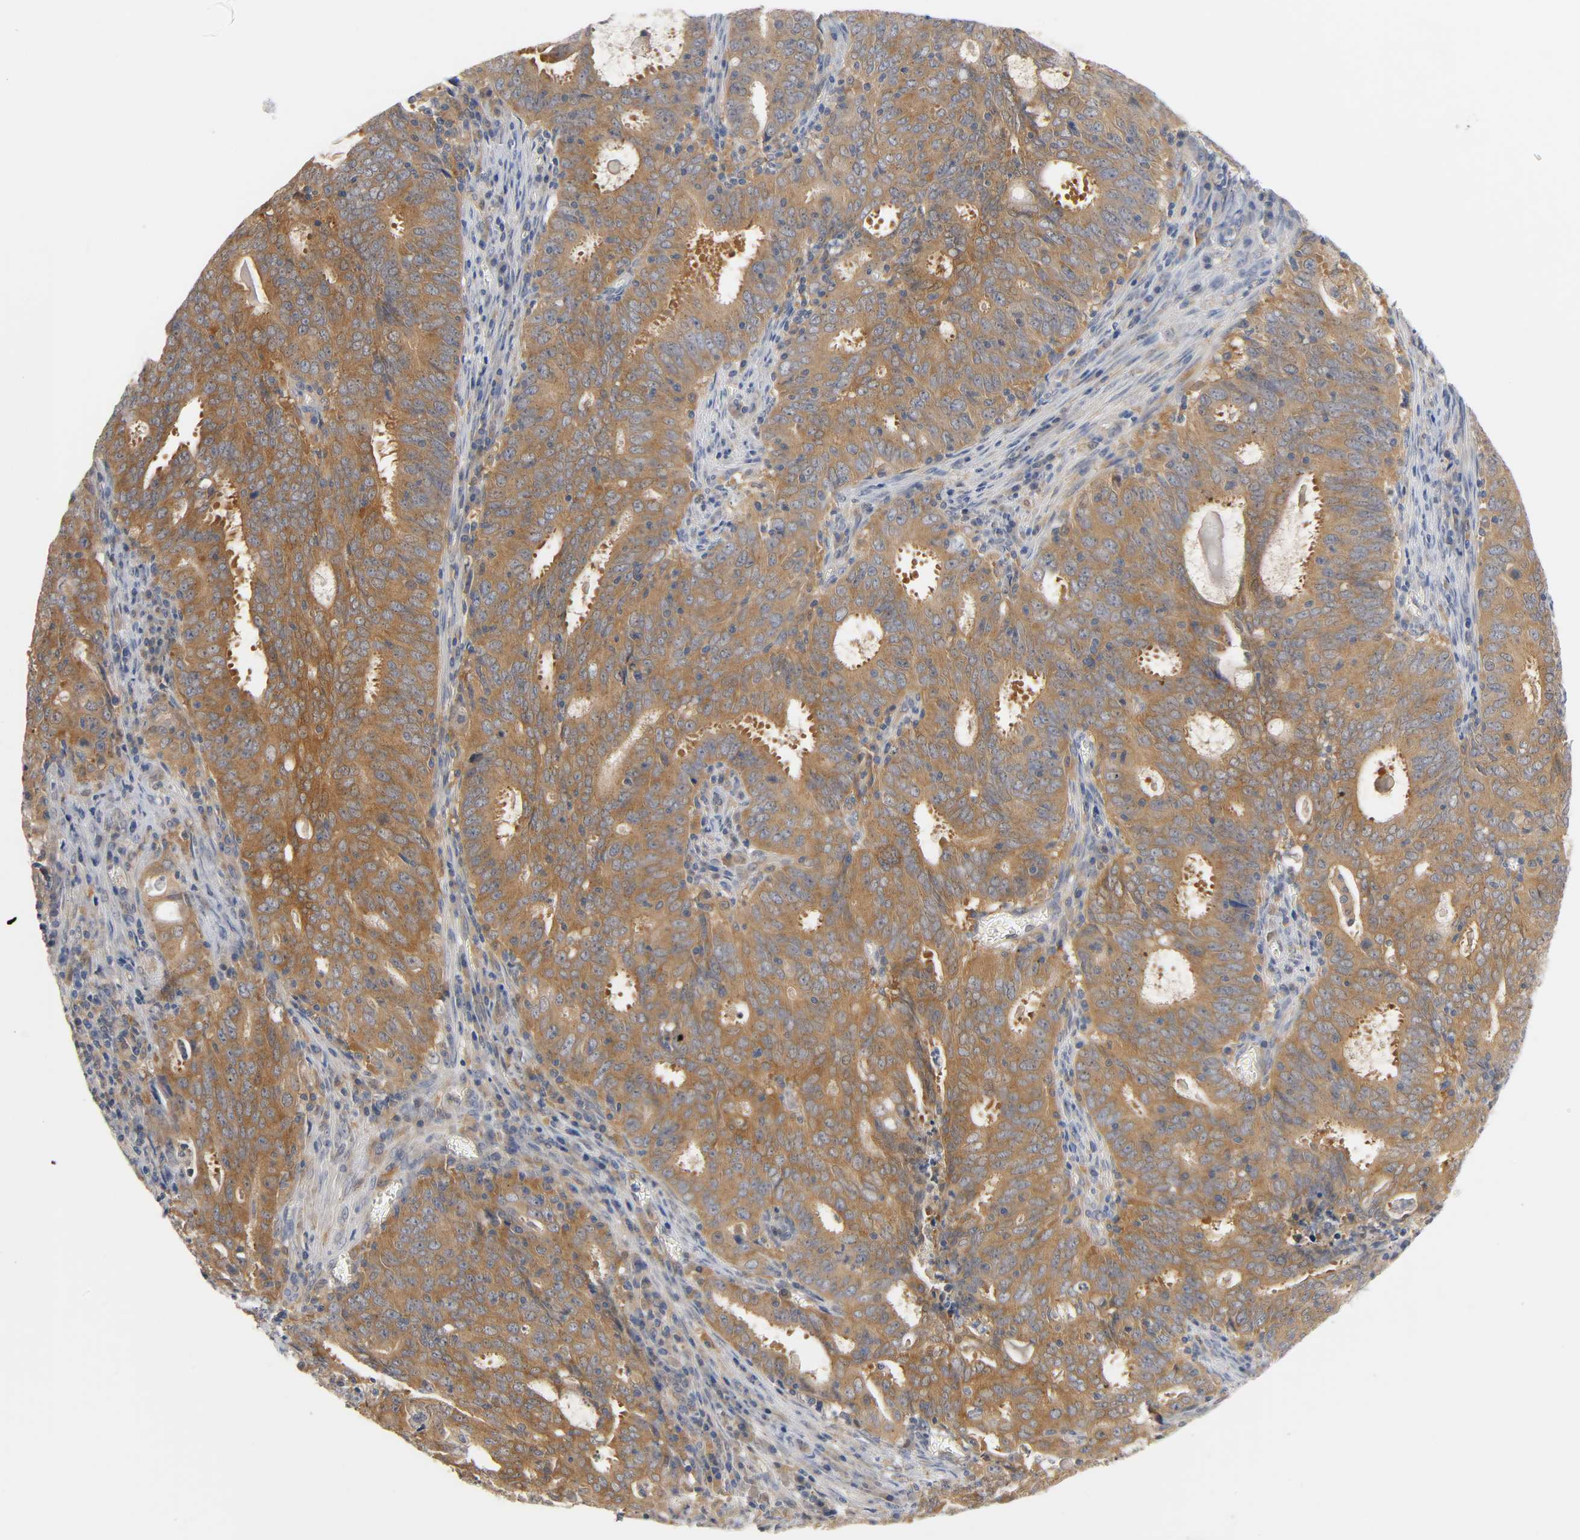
{"staining": {"intensity": "moderate", "quantity": ">75%", "location": "cytoplasmic/membranous"}, "tissue": "cervical cancer", "cell_type": "Tumor cells", "image_type": "cancer", "snomed": [{"axis": "morphology", "description": "Adenocarcinoma, NOS"}, {"axis": "topography", "description": "Cervix"}], "caption": "Immunohistochemistry (DAB) staining of human cervical cancer (adenocarcinoma) reveals moderate cytoplasmic/membranous protein expression in about >75% of tumor cells.", "gene": "FYN", "patient": {"sex": "female", "age": 44}}